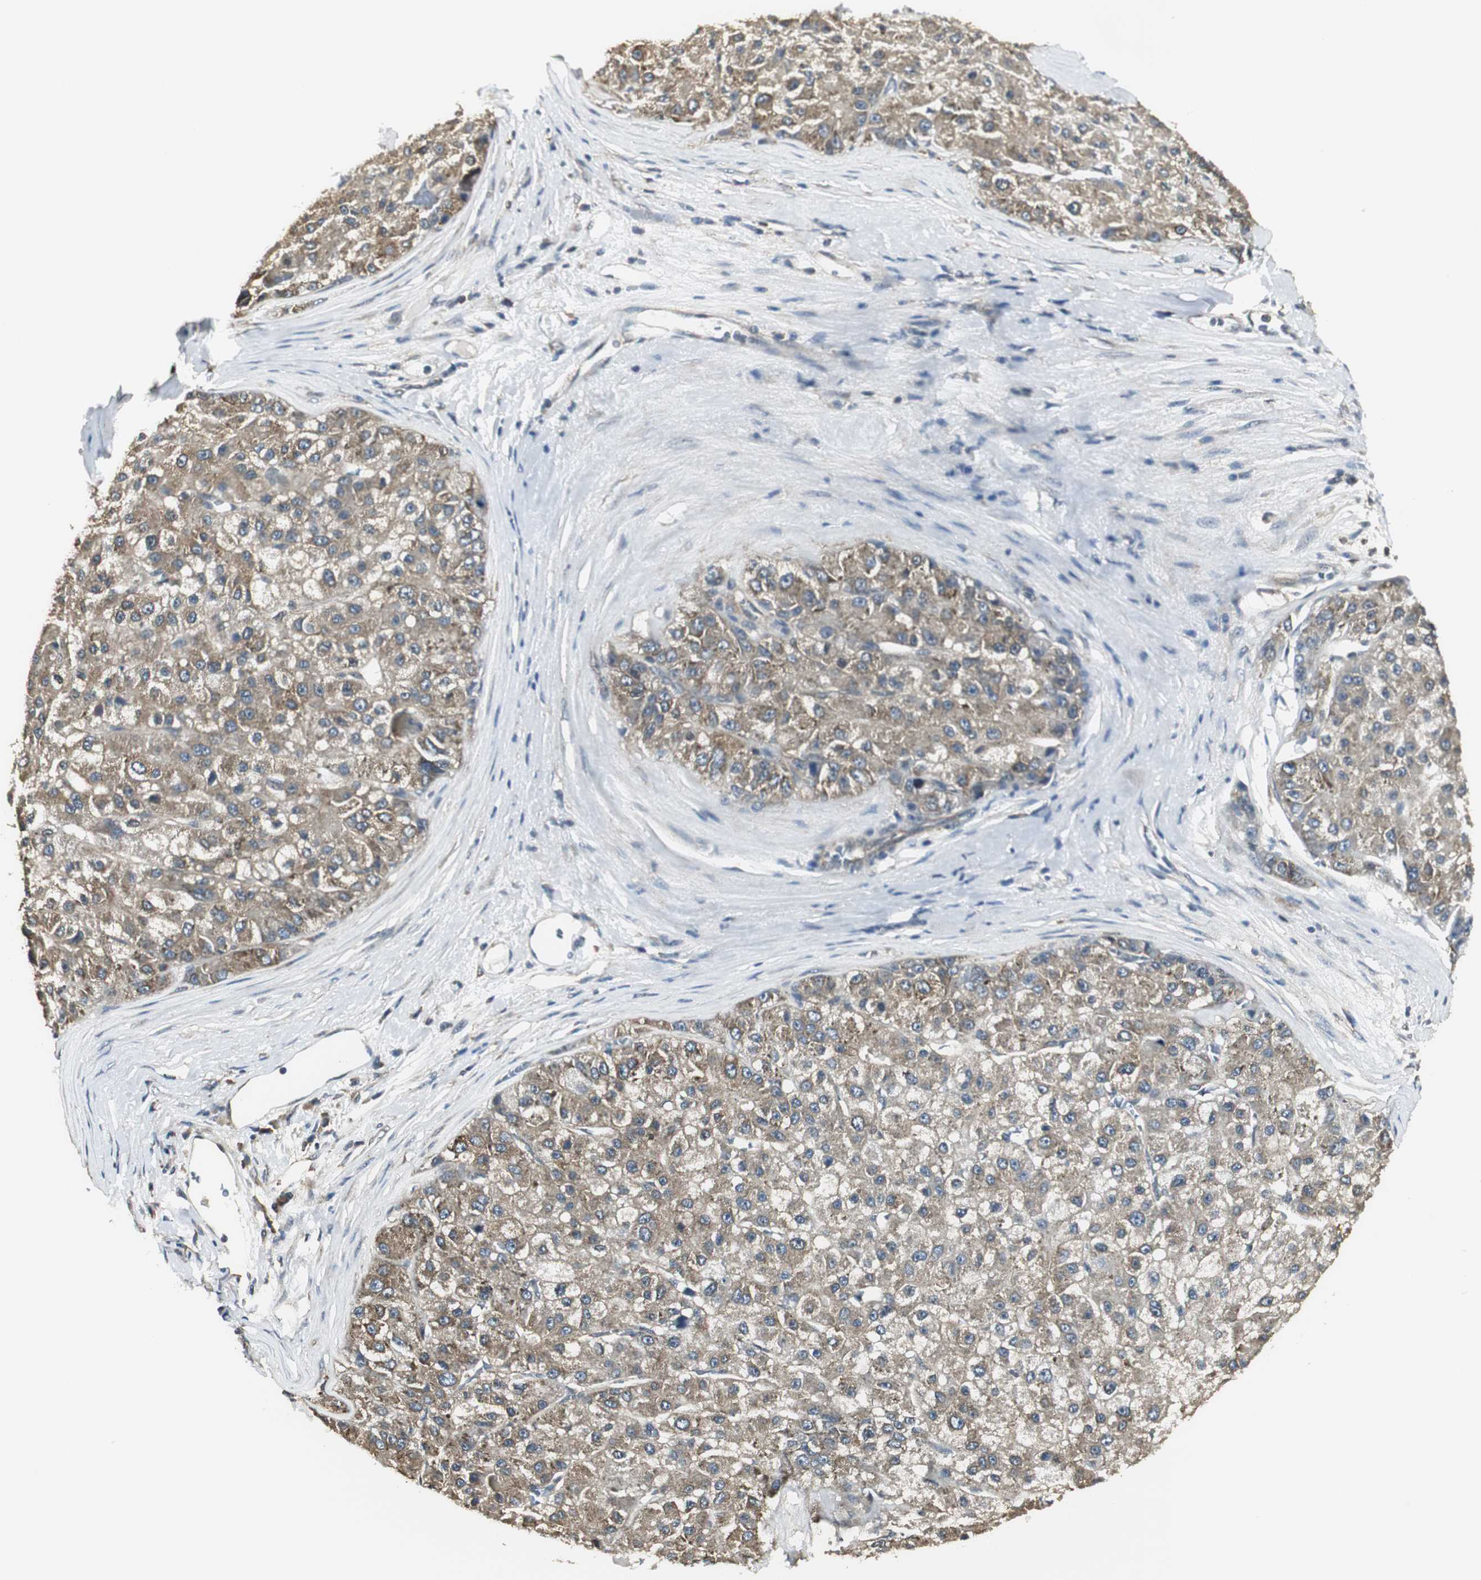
{"staining": {"intensity": "weak", "quantity": ">75%", "location": "cytoplasmic/membranous"}, "tissue": "liver cancer", "cell_type": "Tumor cells", "image_type": "cancer", "snomed": [{"axis": "morphology", "description": "Carcinoma, Hepatocellular, NOS"}, {"axis": "topography", "description": "Liver"}], "caption": "Immunohistochemical staining of human liver hepatocellular carcinoma displays weak cytoplasmic/membranous protein positivity in approximately >75% of tumor cells. Immunohistochemistry stains the protein in brown and the nuclei are stained blue.", "gene": "CCT5", "patient": {"sex": "male", "age": 80}}